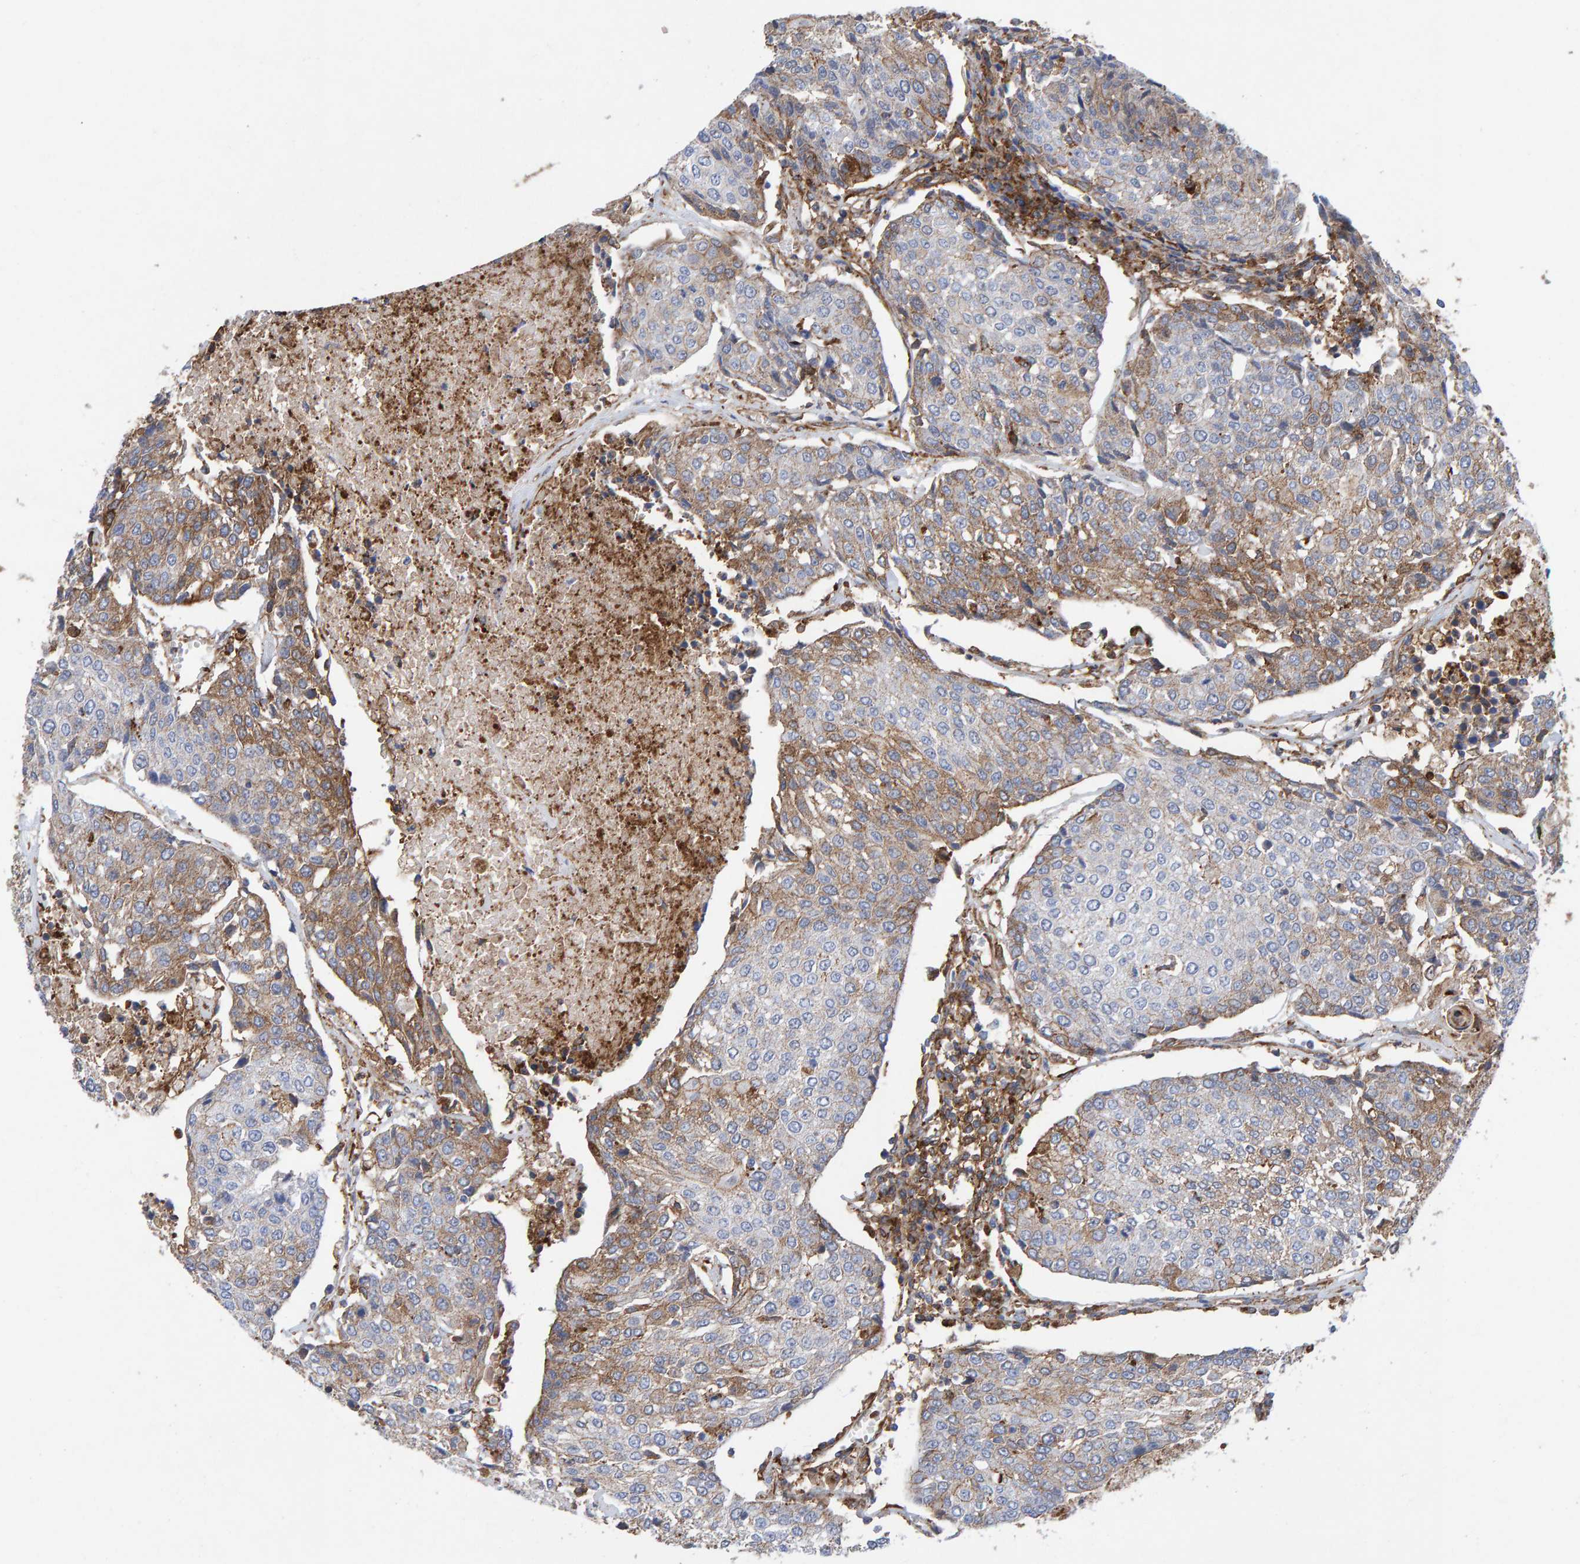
{"staining": {"intensity": "weak", "quantity": "25%-75%", "location": "cytoplasmic/membranous"}, "tissue": "urothelial cancer", "cell_type": "Tumor cells", "image_type": "cancer", "snomed": [{"axis": "morphology", "description": "Urothelial carcinoma, High grade"}, {"axis": "topography", "description": "Urinary bladder"}], "caption": "Weak cytoplasmic/membranous expression is seen in approximately 25%-75% of tumor cells in high-grade urothelial carcinoma. (IHC, brightfield microscopy, high magnification).", "gene": "MVP", "patient": {"sex": "female", "age": 85}}